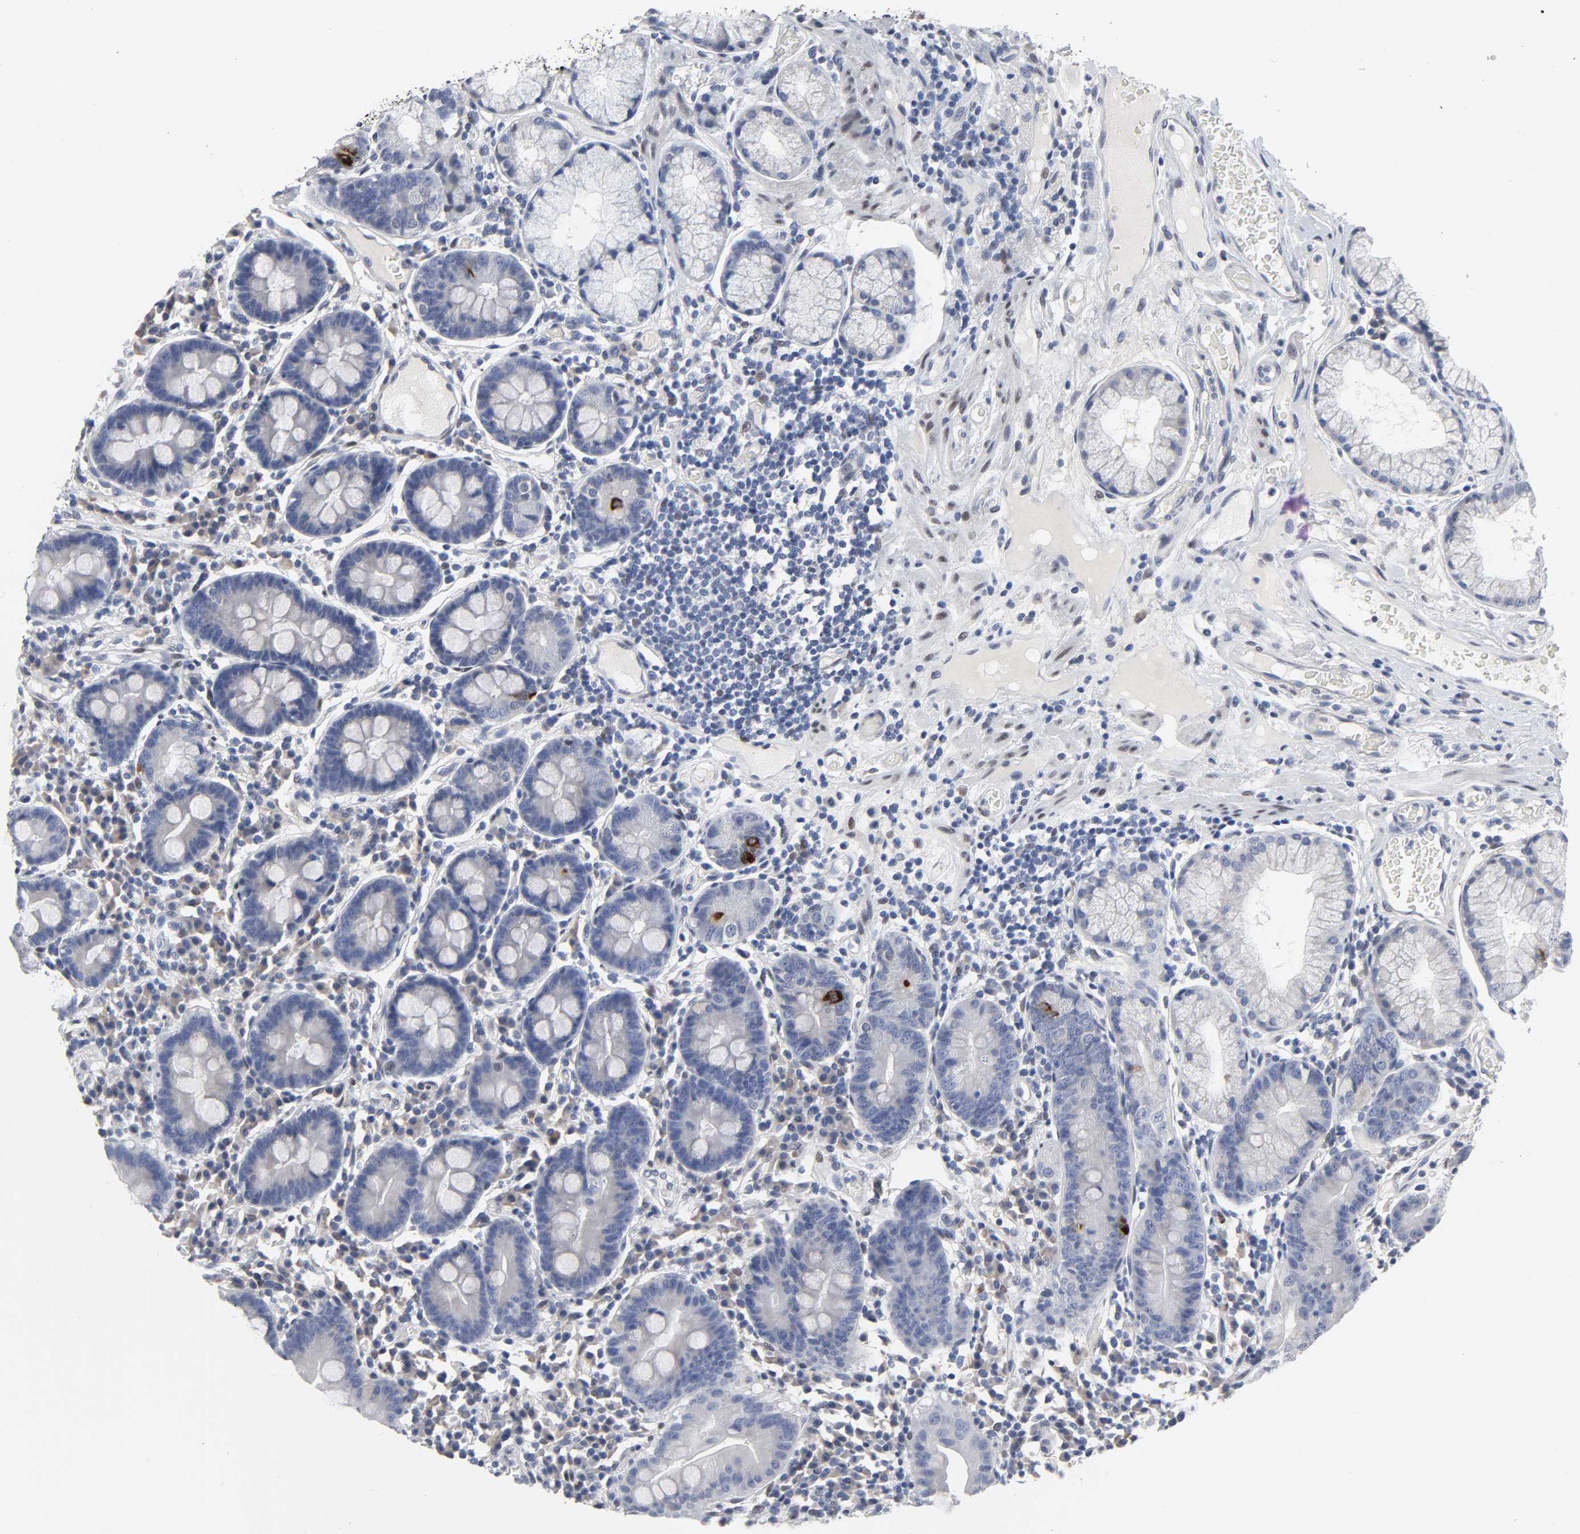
{"staining": {"intensity": "strong", "quantity": "<25%", "location": "cytoplasmic/membranous"}, "tissue": "duodenum", "cell_type": "Glandular cells", "image_type": "normal", "snomed": [{"axis": "morphology", "description": "Normal tissue, NOS"}, {"axis": "topography", "description": "Duodenum"}], "caption": "This histopathology image displays IHC staining of benign human duodenum, with medium strong cytoplasmic/membranous staining in approximately <25% of glandular cells.", "gene": "SALL2", "patient": {"sex": "male", "age": 50}}